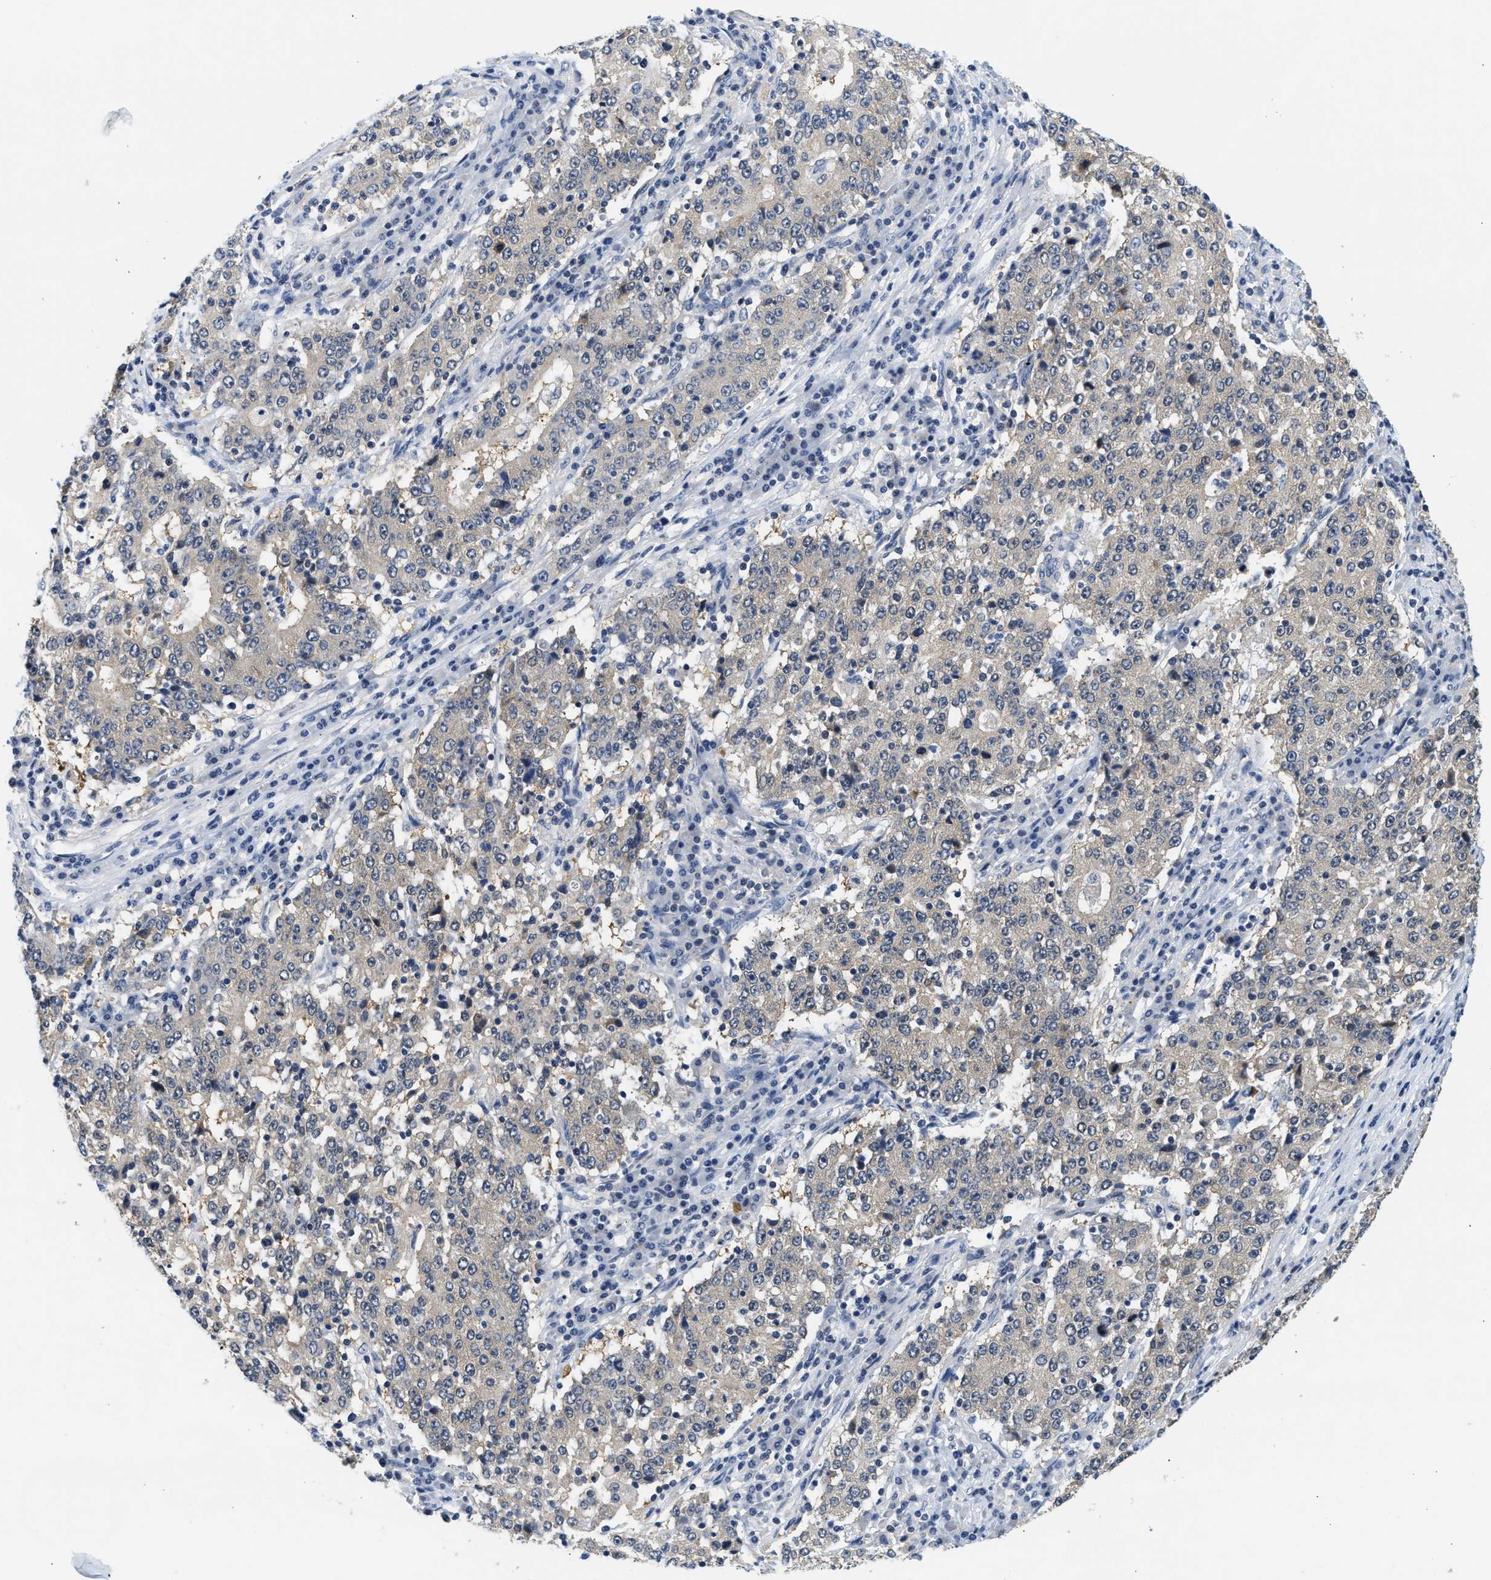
{"staining": {"intensity": "weak", "quantity": "<25%", "location": "cytoplasmic/membranous"}, "tissue": "stomach cancer", "cell_type": "Tumor cells", "image_type": "cancer", "snomed": [{"axis": "morphology", "description": "Adenocarcinoma, NOS"}, {"axis": "topography", "description": "Stomach"}], "caption": "Protein analysis of stomach cancer displays no significant expression in tumor cells.", "gene": "PPM1L", "patient": {"sex": "male", "age": 59}}